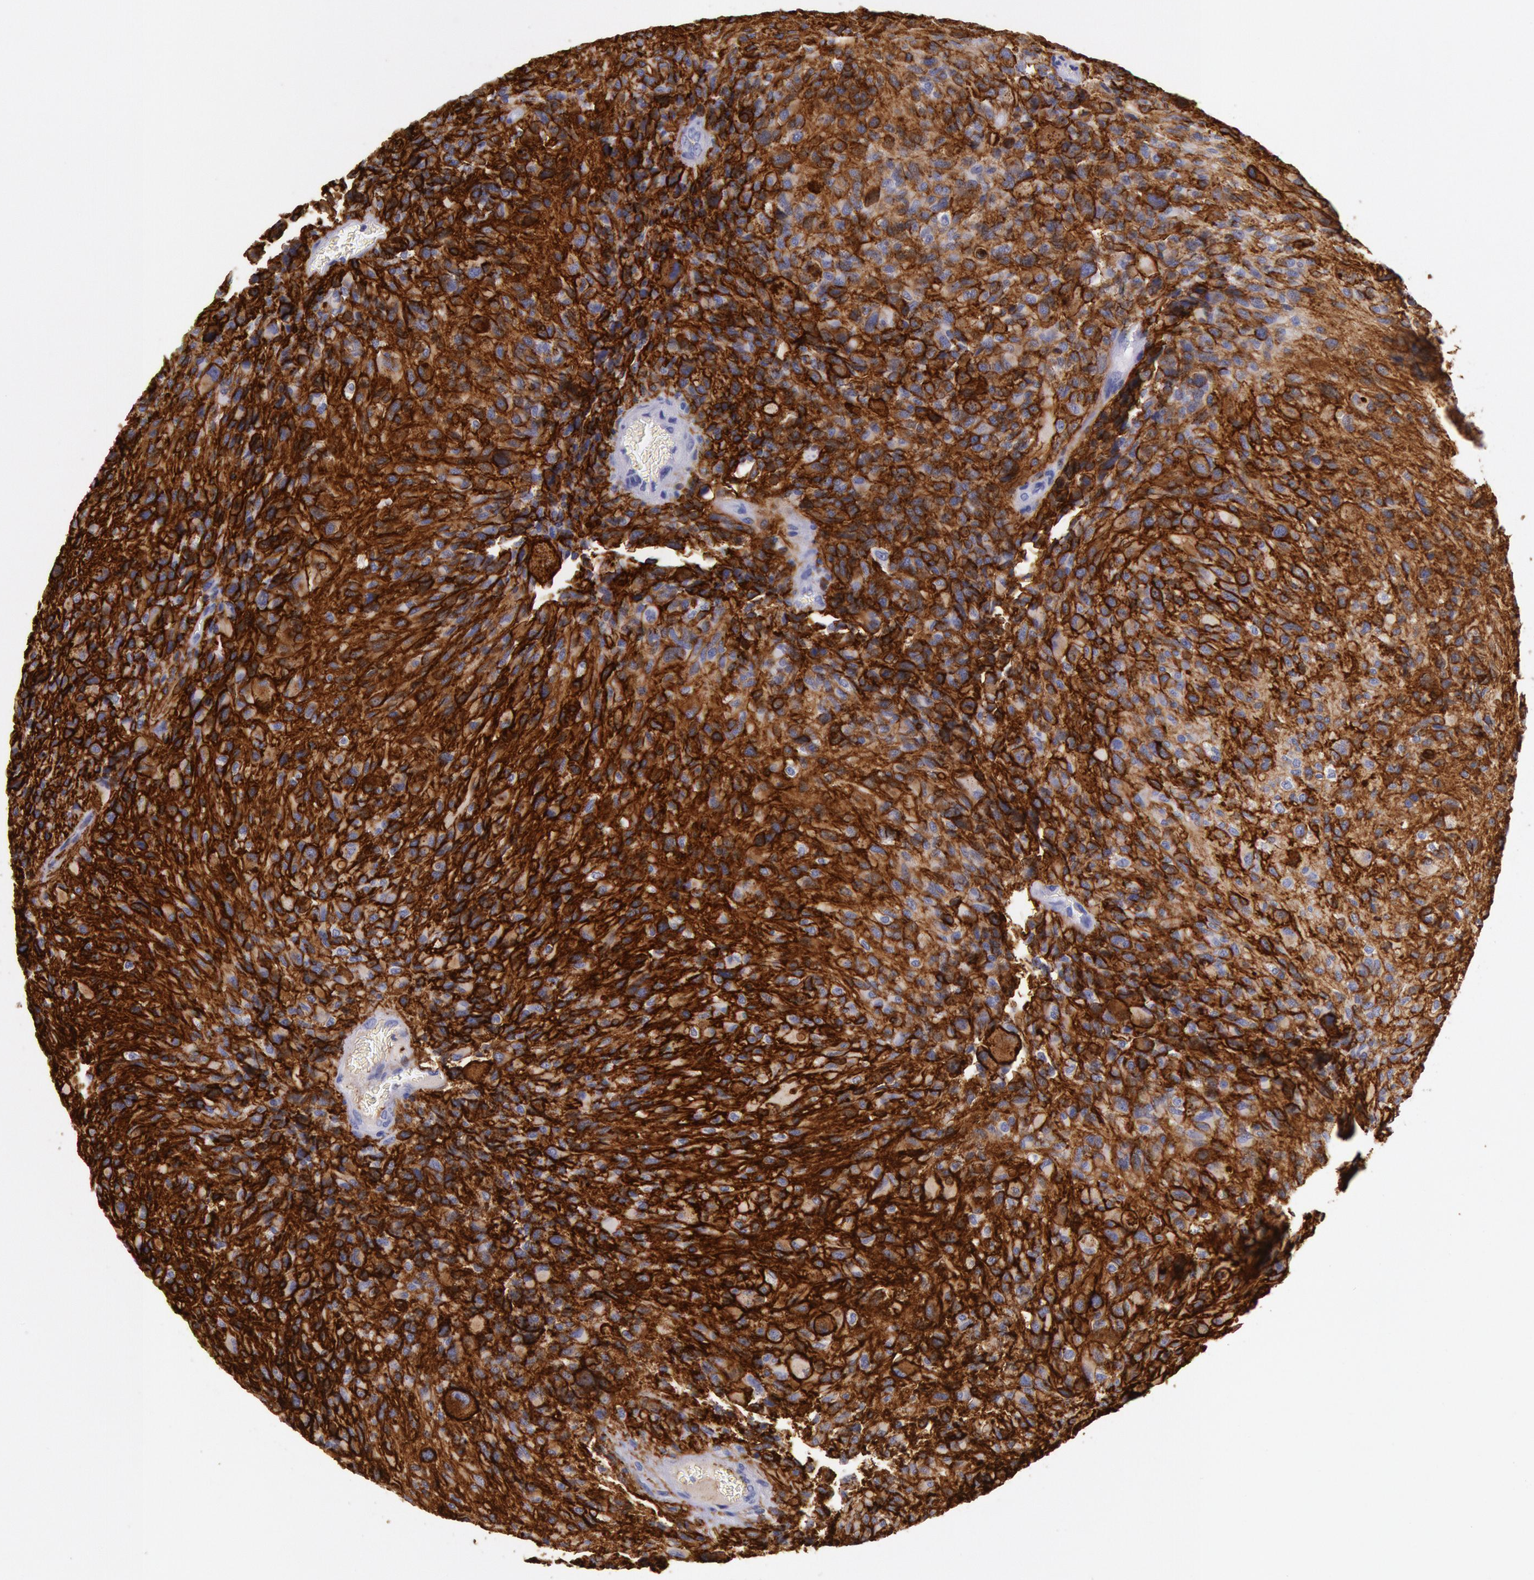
{"staining": {"intensity": "strong", "quantity": ">75%", "location": "cytoplasmic/membranous"}, "tissue": "glioma", "cell_type": "Tumor cells", "image_type": "cancer", "snomed": [{"axis": "morphology", "description": "Glioma, malignant, High grade"}, {"axis": "topography", "description": "Brain"}], "caption": "An immunohistochemistry image of tumor tissue is shown. Protein staining in brown shows strong cytoplasmic/membranous positivity in glioma within tumor cells. (DAB (3,3'-diaminobenzidine) IHC, brown staining for protein, blue staining for nuclei).", "gene": "EGFR", "patient": {"sex": "male", "age": 69}}